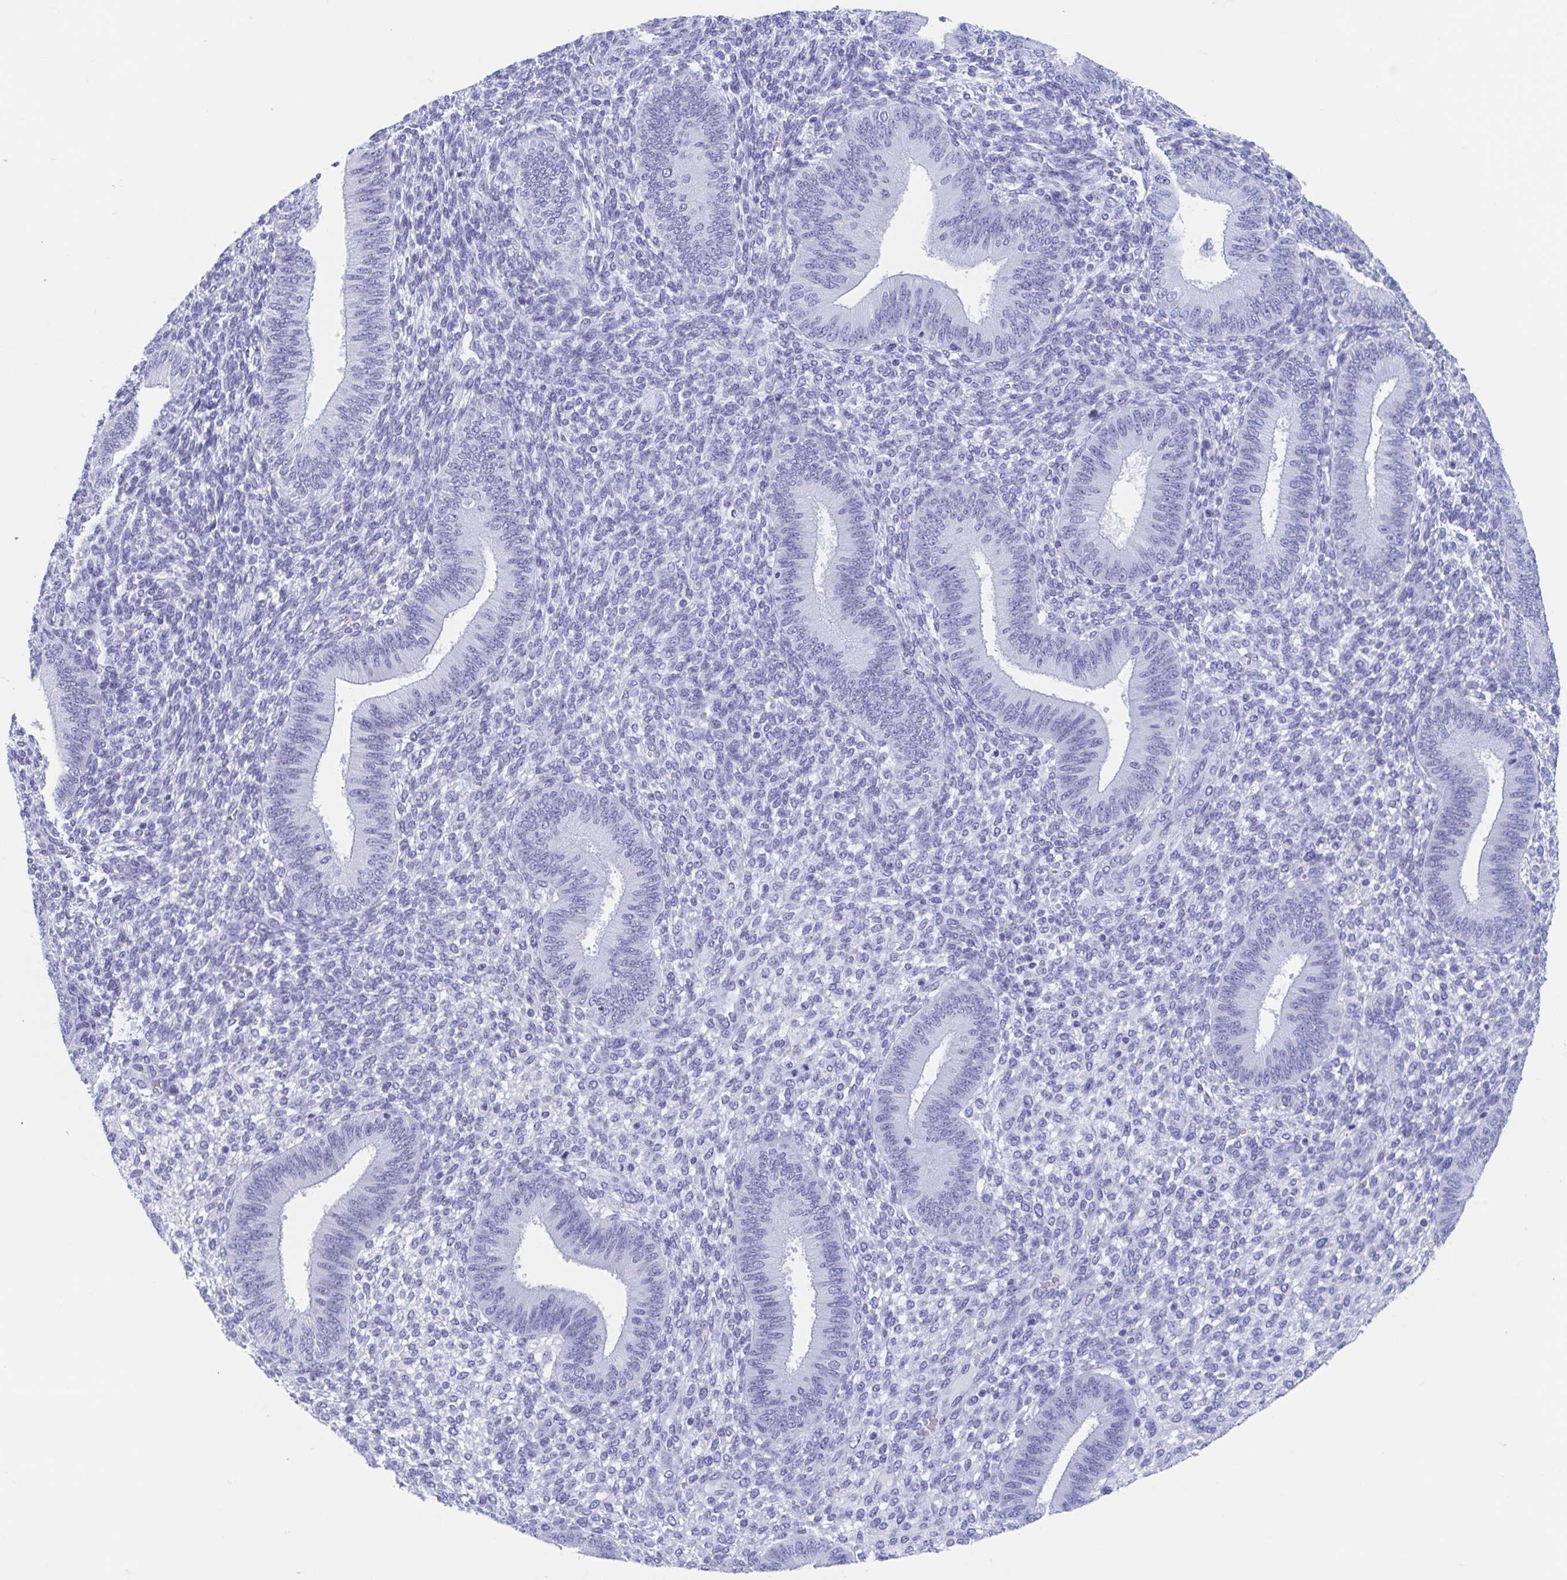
{"staining": {"intensity": "negative", "quantity": "none", "location": "none"}, "tissue": "endometrium", "cell_type": "Cells in endometrial stroma", "image_type": "normal", "snomed": [{"axis": "morphology", "description": "Normal tissue, NOS"}, {"axis": "topography", "description": "Endometrium"}], "caption": "Cells in endometrial stroma are negative for brown protein staining in unremarkable endometrium. The staining was performed using DAB (3,3'-diaminobenzidine) to visualize the protein expression in brown, while the nuclei were stained in blue with hematoxylin (Magnification: 20x).", "gene": "HDGFL1", "patient": {"sex": "female", "age": 39}}